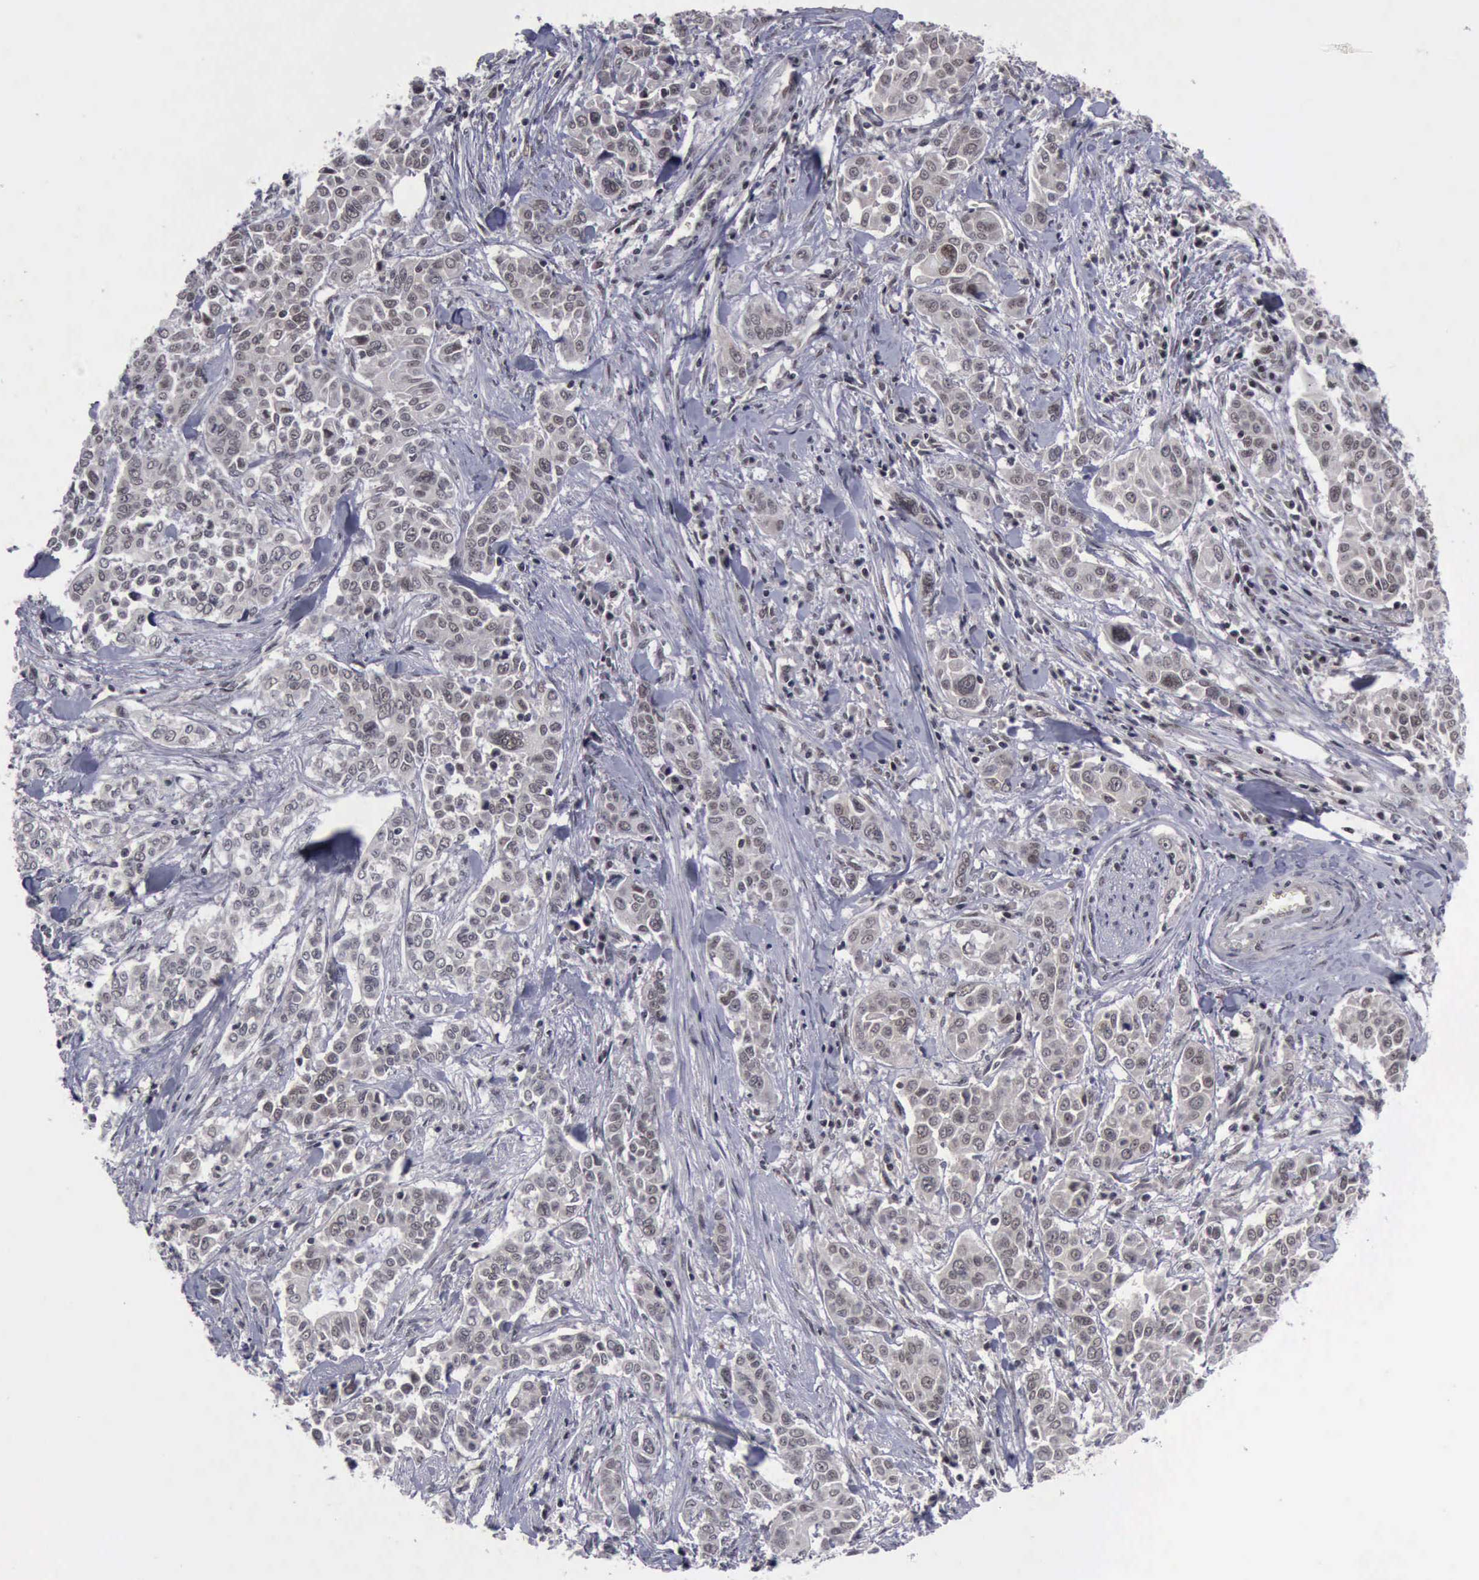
{"staining": {"intensity": "negative", "quantity": "none", "location": "none"}, "tissue": "pancreatic cancer", "cell_type": "Tumor cells", "image_type": "cancer", "snomed": [{"axis": "morphology", "description": "Adenocarcinoma, NOS"}, {"axis": "topography", "description": "Pancreas"}], "caption": "A photomicrograph of human pancreatic cancer (adenocarcinoma) is negative for staining in tumor cells.", "gene": "ATM", "patient": {"sex": "female", "age": 52}}